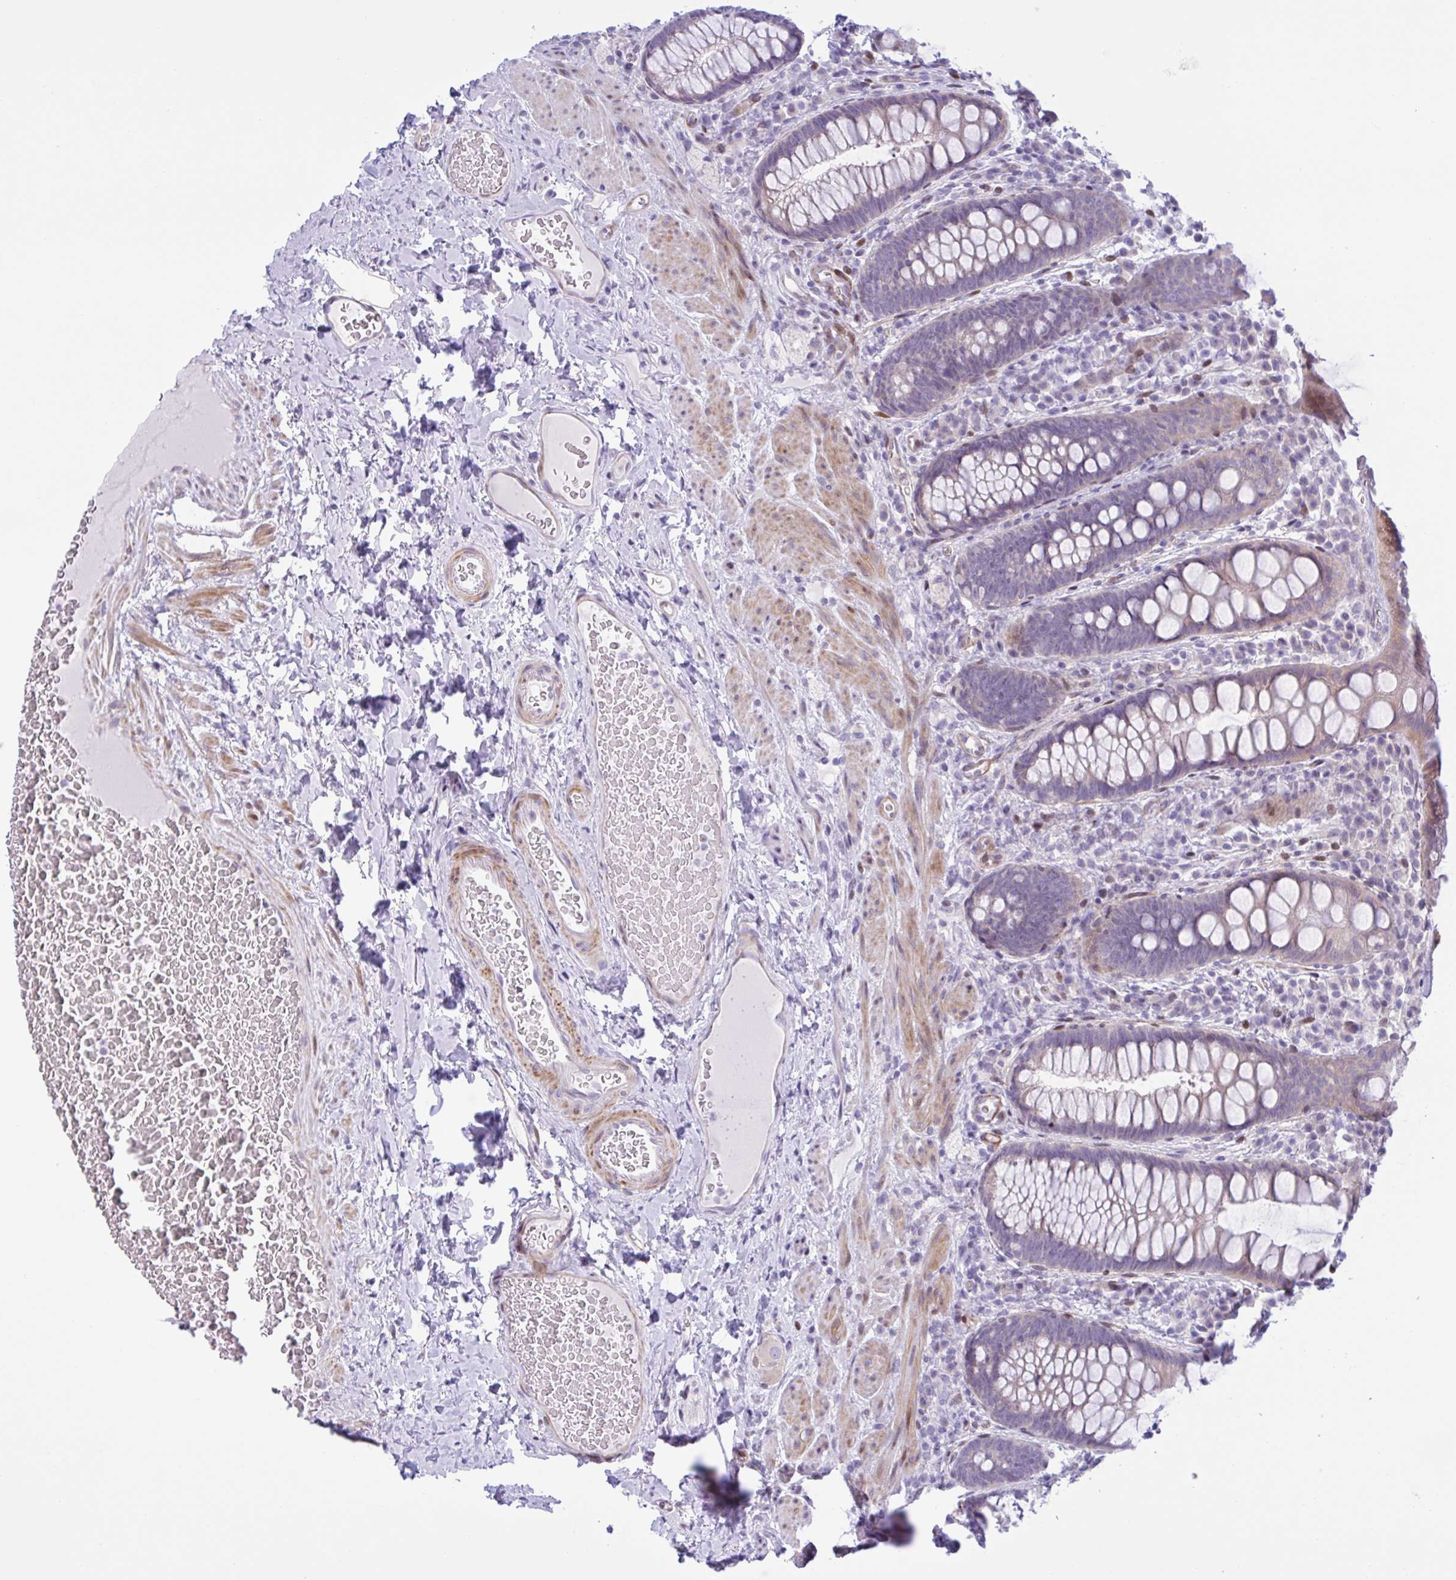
{"staining": {"intensity": "moderate", "quantity": "<25%", "location": "cytoplasmic/membranous"}, "tissue": "rectum", "cell_type": "Glandular cells", "image_type": "normal", "snomed": [{"axis": "morphology", "description": "Normal tissue, NOS"}, {"axis": "topography", "description": "Rectum"}], "caption": "Immunohistochemistry (IHC) micrograph of normal rectum stained for a protein (brown), which shows low levels of moderate cytoplasmic/membranous positivity in about <25% of glandular cells.", "gene": "AHCYL2", "patient": {"sex": "female", "age": 69}}